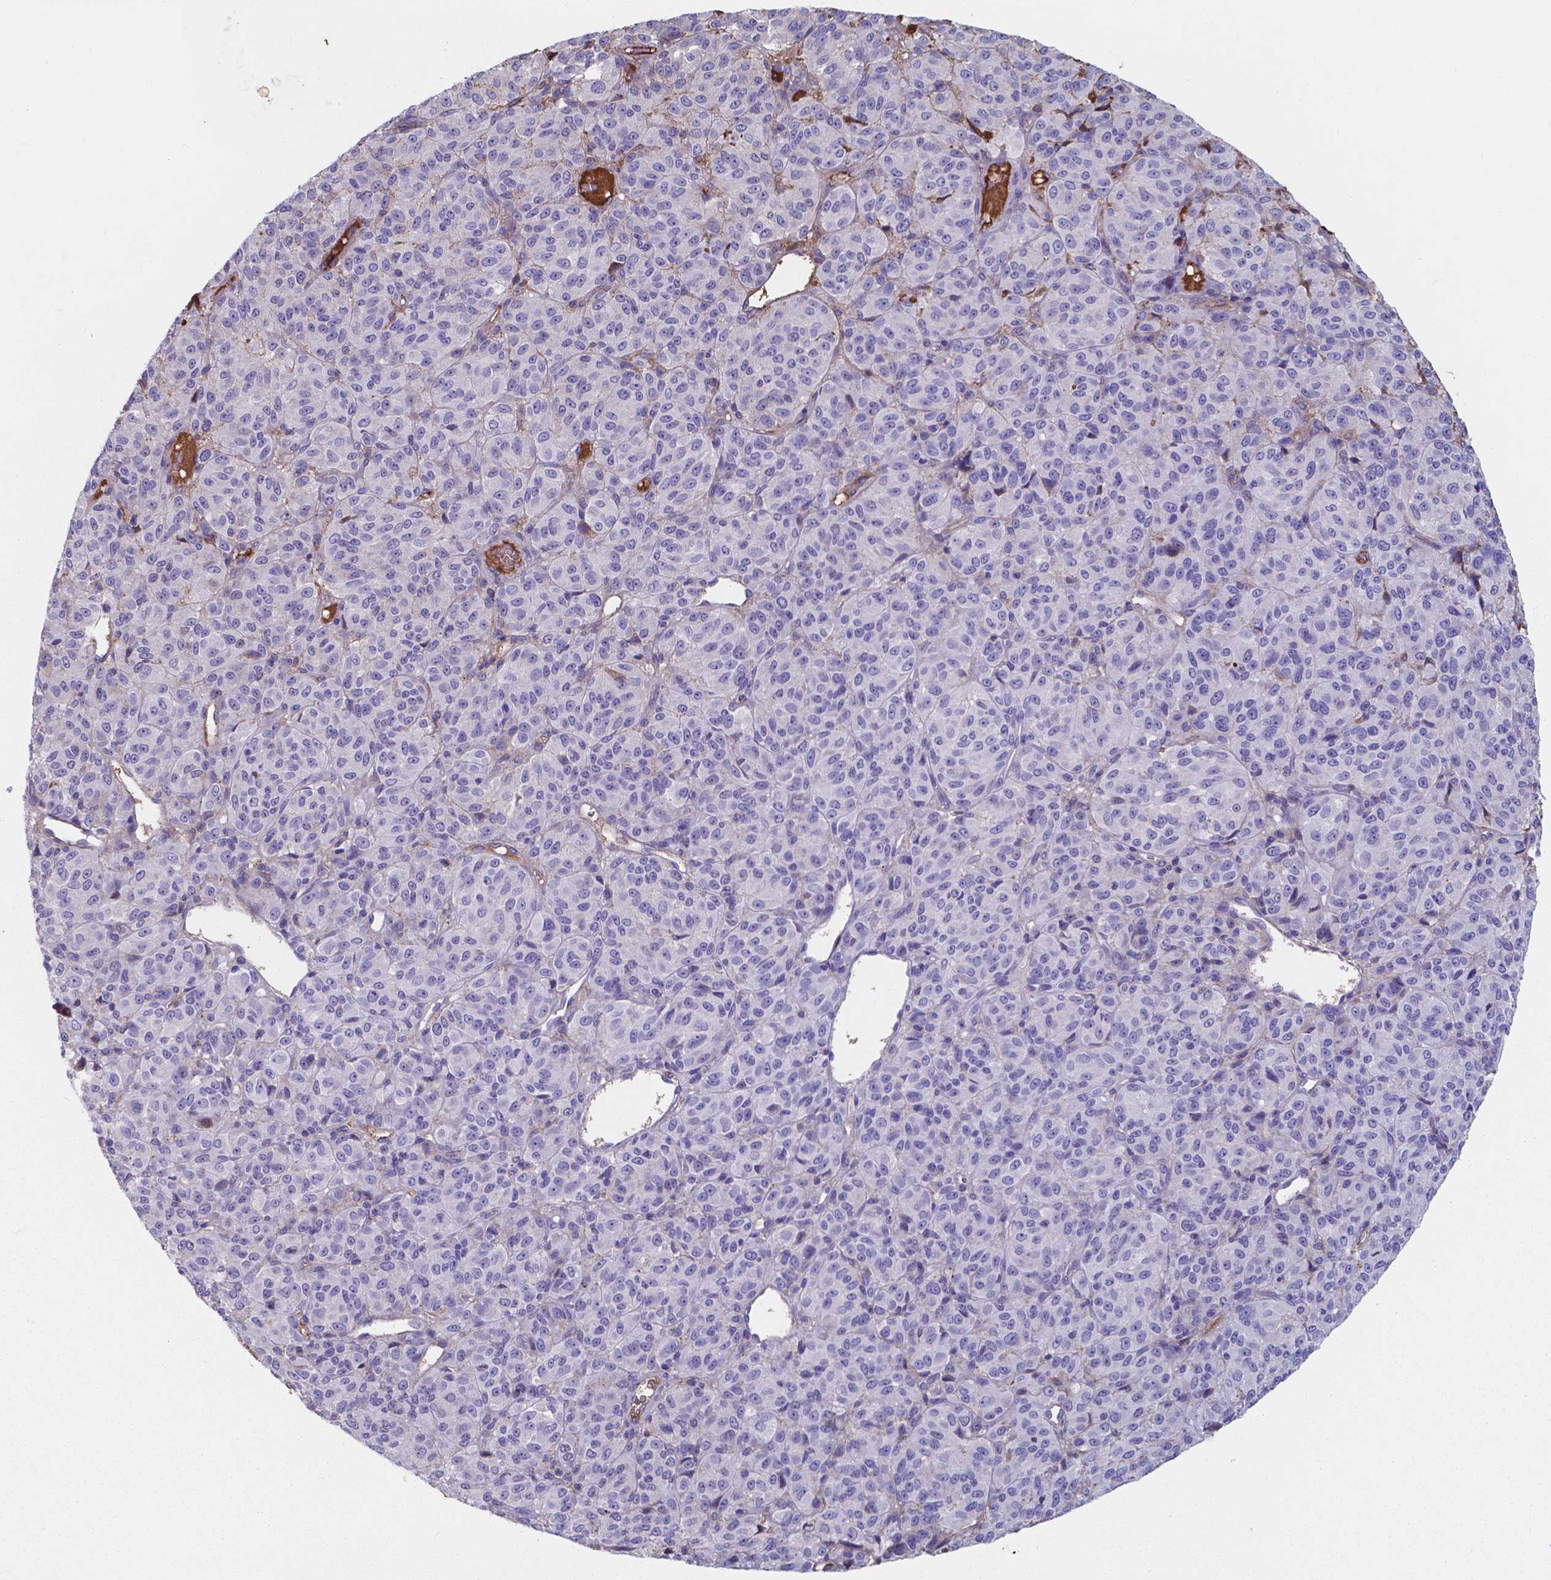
{"staining": {"intensity": "negative", "quantity": "none", "location": "none"}, "tissue": "melanoma", "cell_type": "Tumor cells", "image_type": "cancer", "snomed": [{"axis": "morphology", "description": "Malignant melanoma, Metastatic site"}, {"axis": "topography", "description": "Brain"}], "caption": "An image of malignant melanoma (metastatic site) stained for a protein exhibits no brown staining in tumor cells. (IHC, brightfield microscopy, high magnification).", "gene": "SERPINA1", "patient": {"sex": "female", "age": 56}}